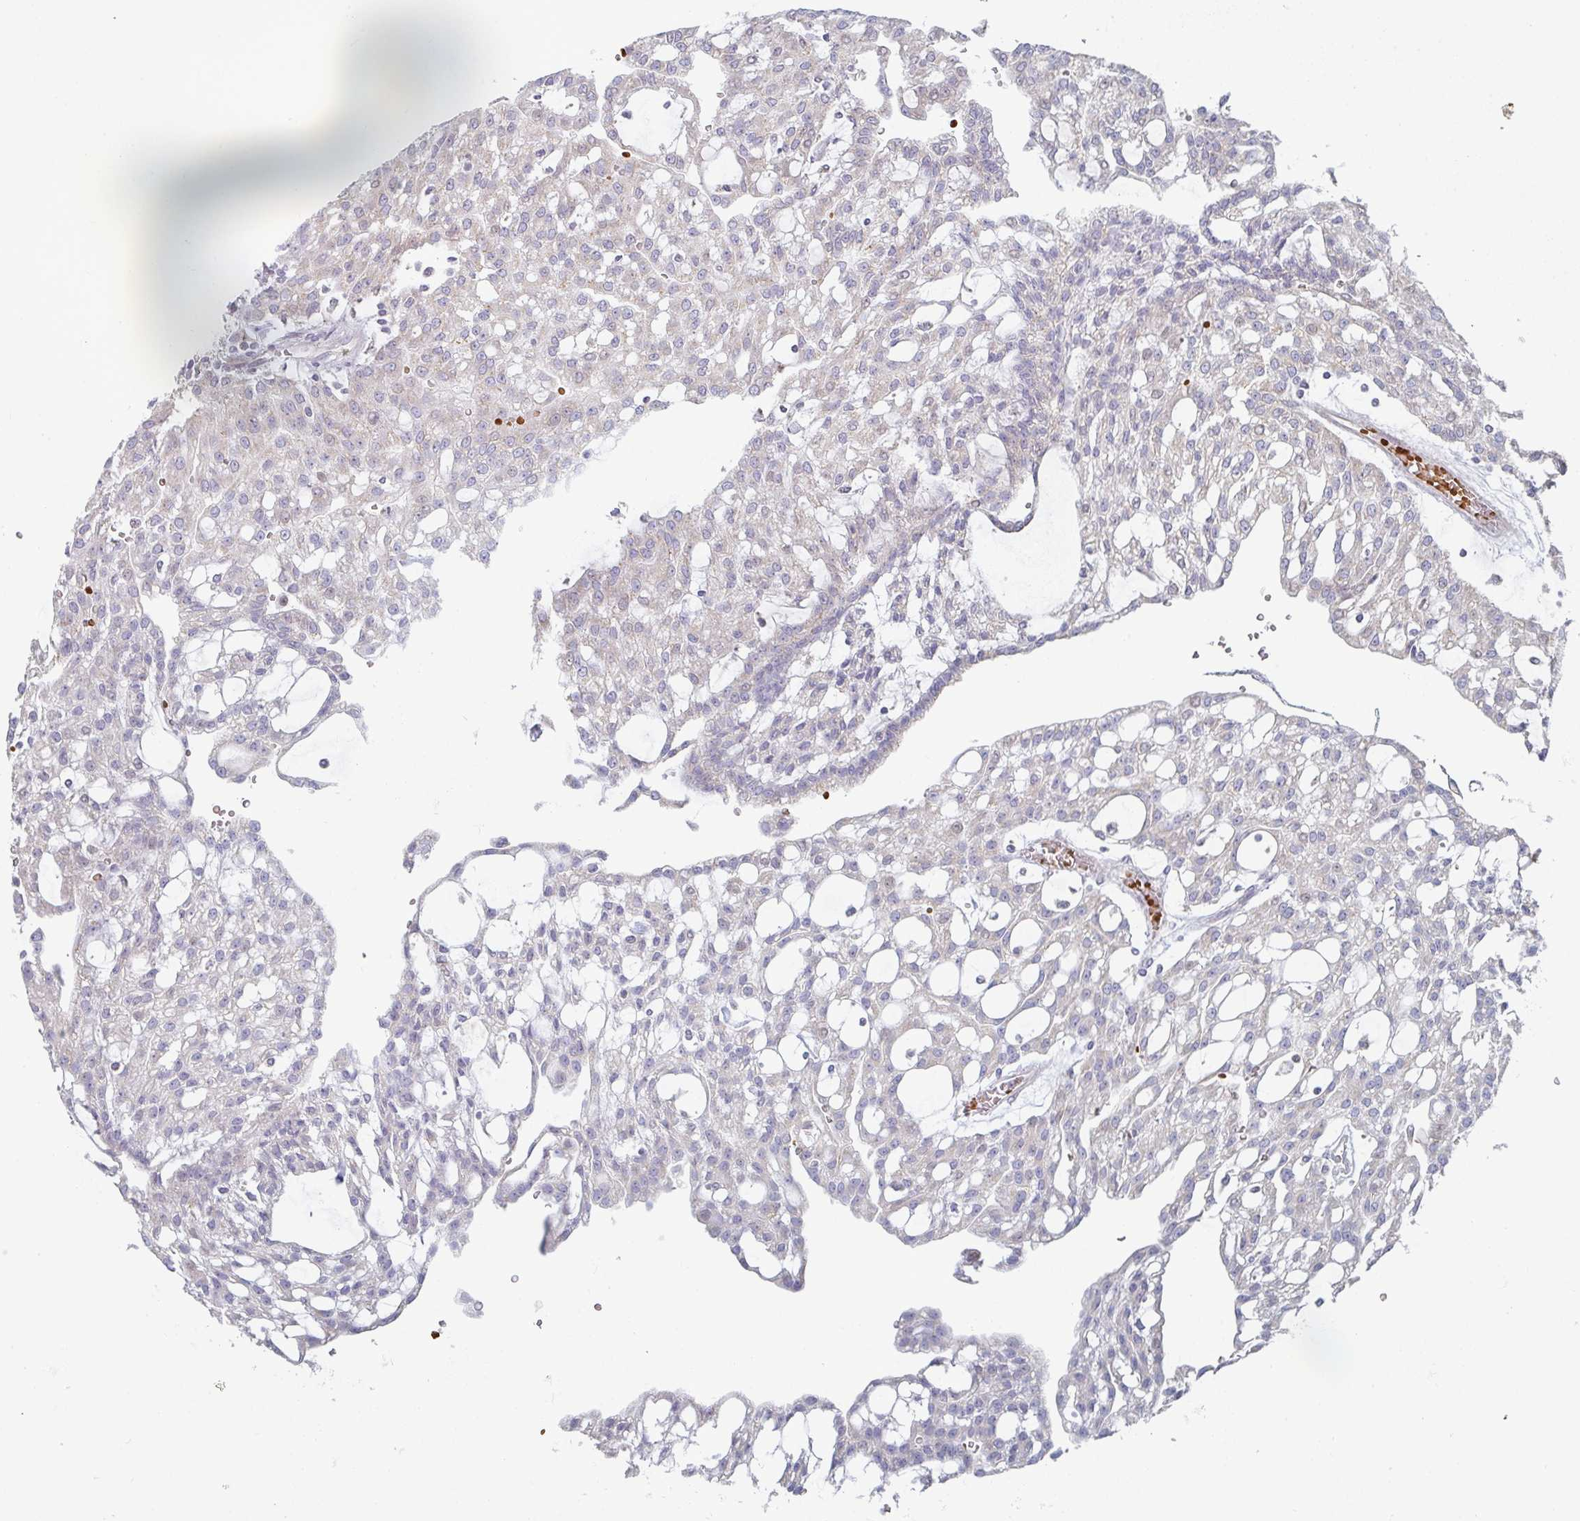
{"staining": {"intensity": "negative", "quantity": "none", "location": "none"}, "tissue": "renal cancer", "cell_type": "Tumor cells", "image_type": "cancer", "snomed": [{"axis": "morphology", "description": "Adenocarcinoma, NOS"}, {"axis": "topography", "description": "Kidney"}], "caption": "Immunohistochemical staining of renal adenocarcinoma reveals no significant staining in tumor cells. (IHC, brightfield microscopy, high magnification).", "gene": "ZNF526", "patient": {"sex": "male", "age": 63}}